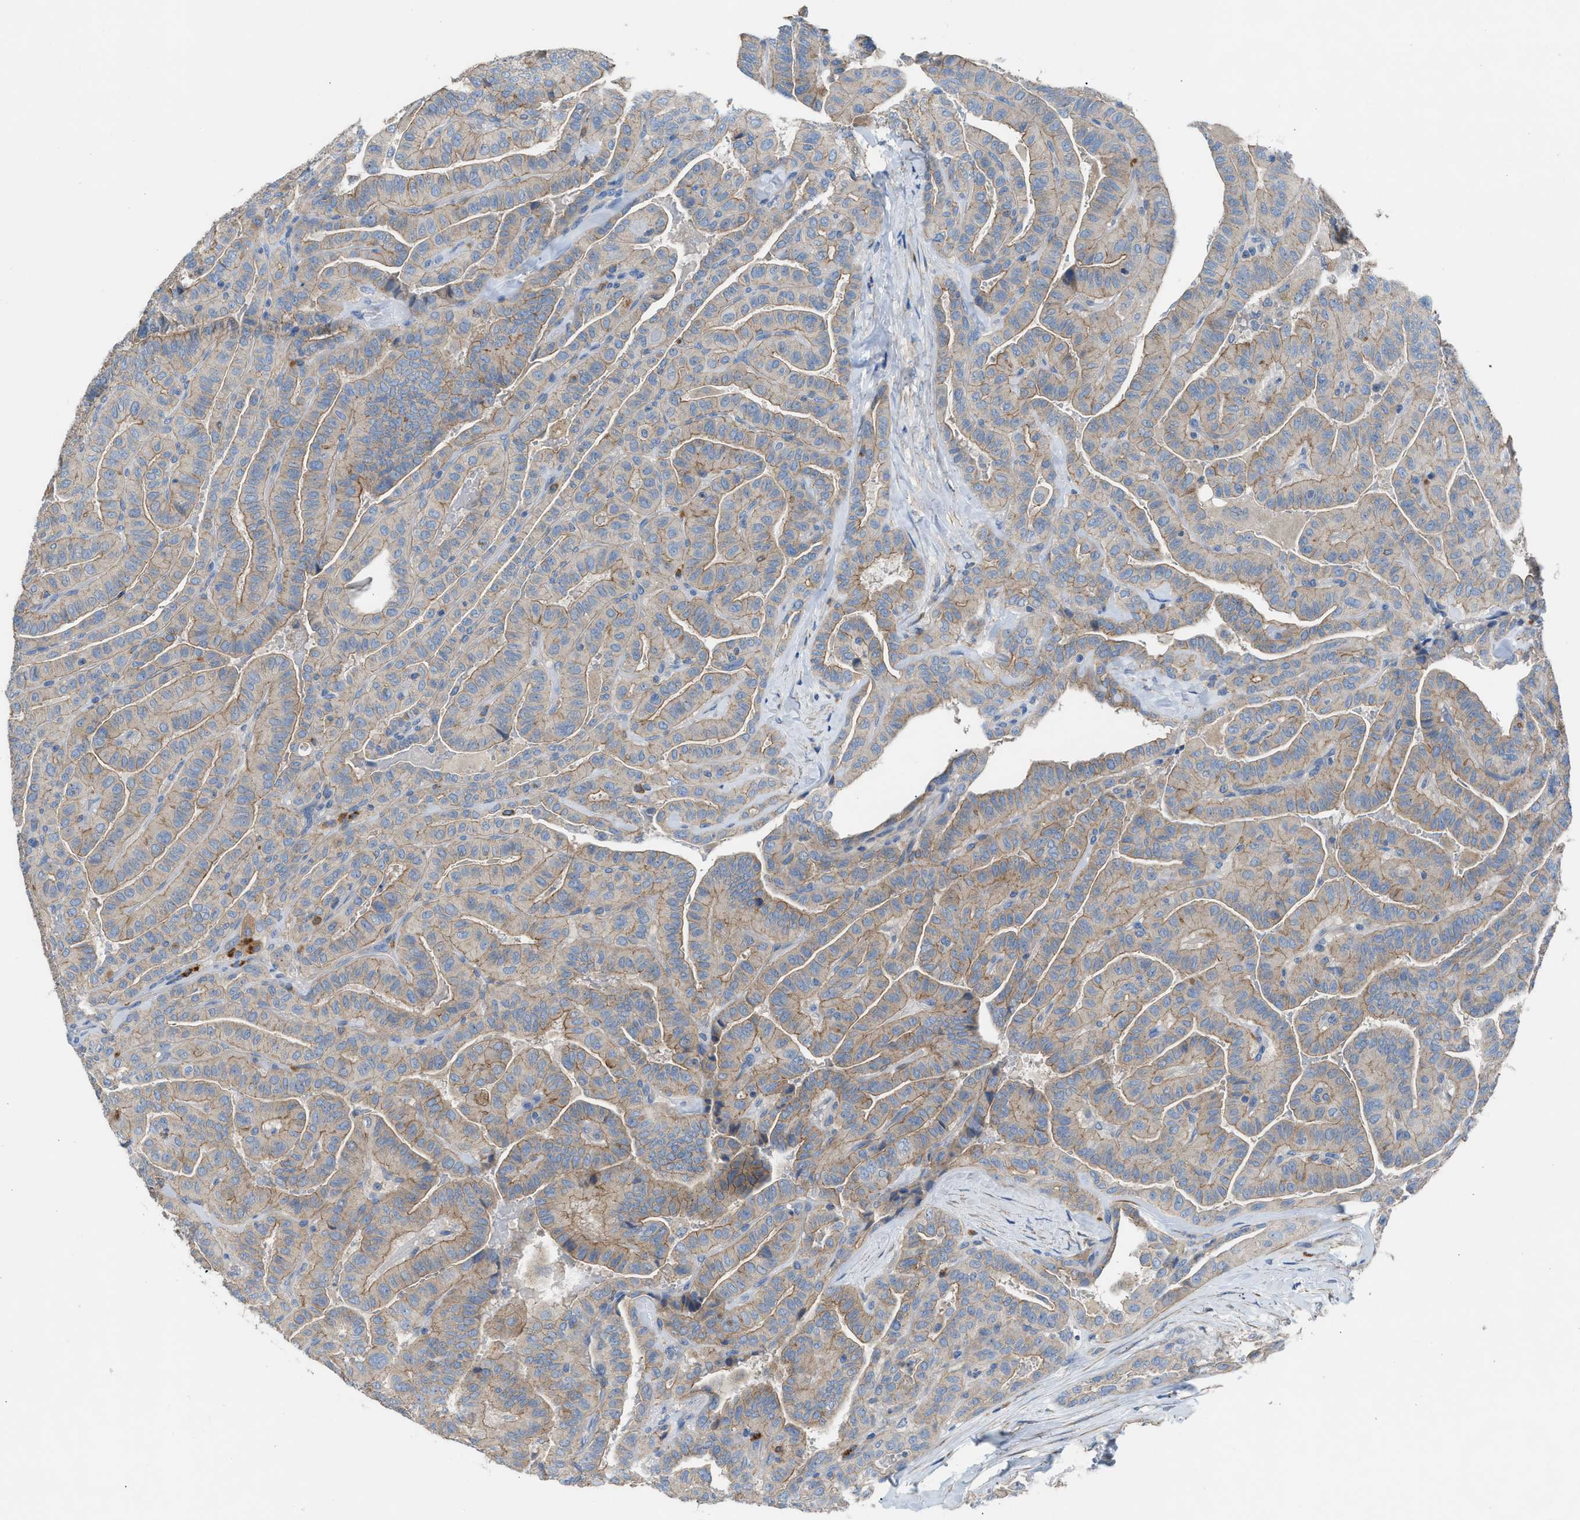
{"staining": {"intensity": "weak", "quantity": "25%-75%", "location": "cytoplasmic/membranous"}, "tissue": "thyroid cancer", "cell_type": "Tumor cells", "image_type": "cancer", "snomed": [{"axis": "morphology", "description": "Papillary adenocarcinoma, NOS"}, {"axis": "topography", "description": "Thyroid gland"}], "caption": "IHC of human thyroid cancer (papillary adenocarcinoma) displays low levels of weak cytoplasmic/membranous positivity in about 25%-75% of tumor cells. (Stains: DAB in brown, nuclei in blue, Microscopy: brightfield microscopy at high magnification).", "gene": "AOAH", "patient": {"sex": "male", "age": 77}}